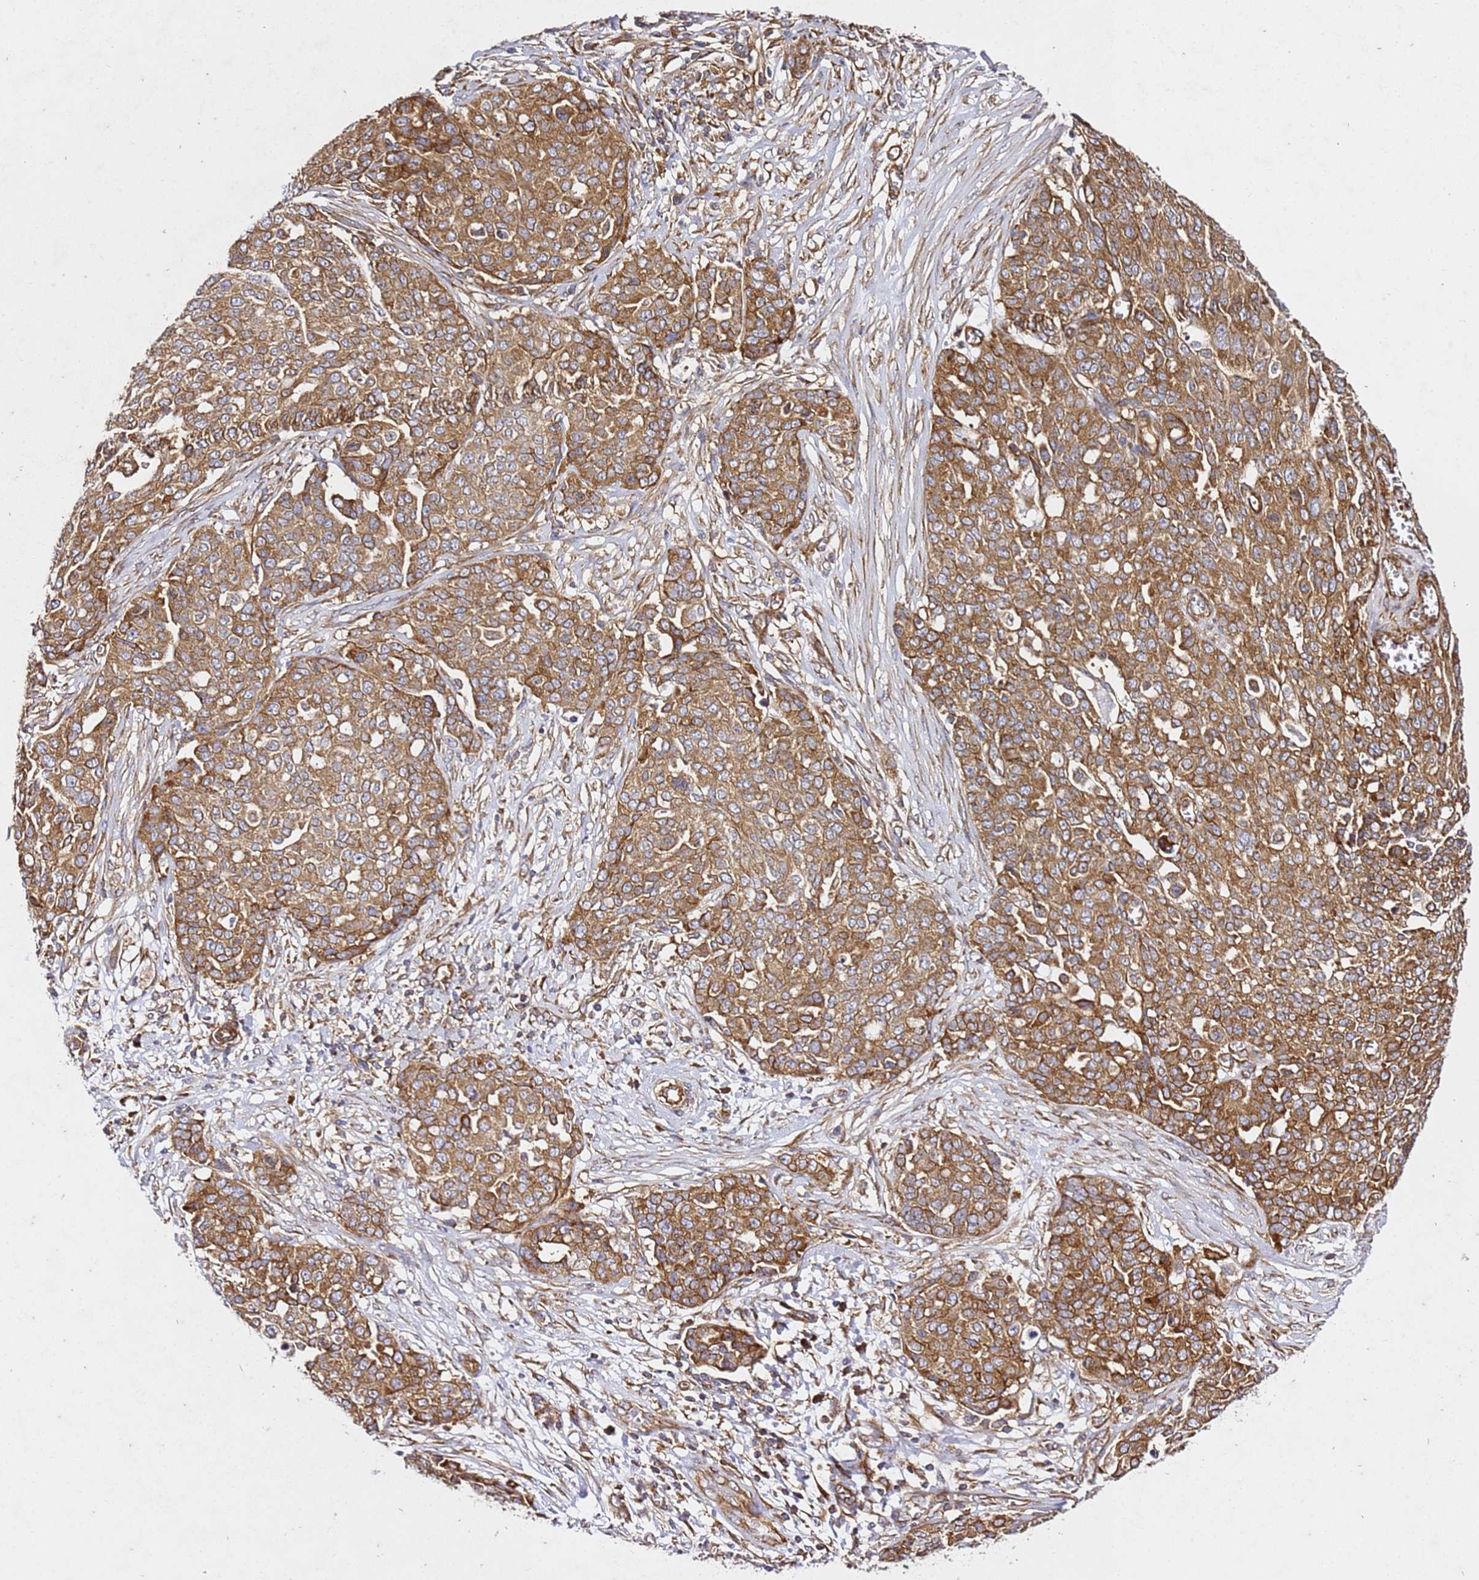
{"staining": {"intensity": "moderate", "quantity": ">75%", "location": "cytoplasmic/membranous"}, "tissue": "ovarian cancer", "cell_type": "Tumor cells", "image_type": "cancer", "snomed": [{"axis": "morphology", "description": "Cystadenocarcinoma, serous, NOS"}, {"axis": "topography", "description": "Soft tissue"}, {"axis": "topography", "description": "Ovary"}], "caption": "Moderate cytoplasmic/membranous protein positivity is identified in approximately >75% of tumor cells in serous cystadenocarcinoma (ovarian).", "gene": "TPST1", "patient": {"sex": "female", "age": 57}}